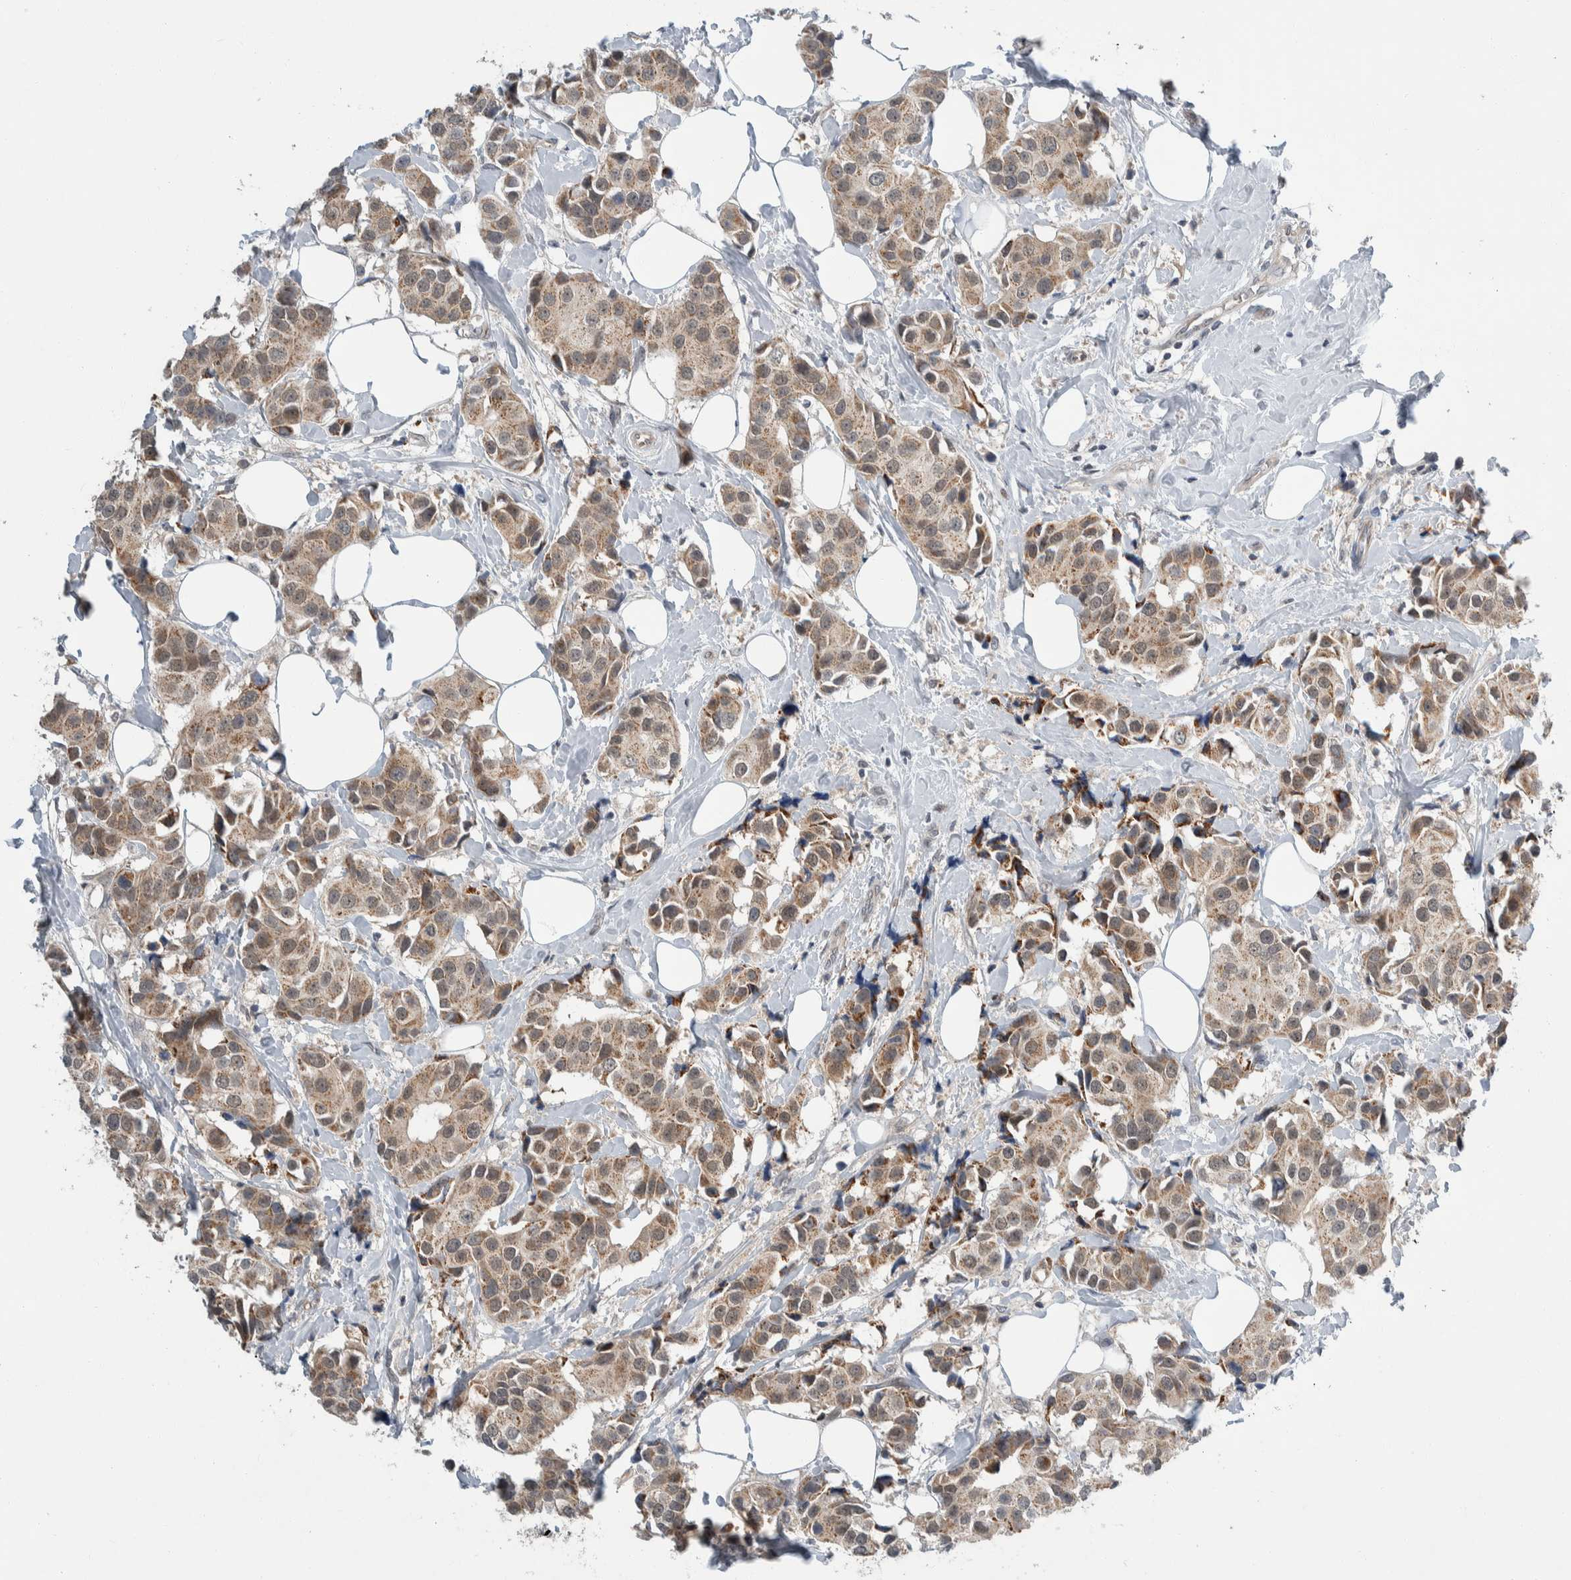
{"staining": {"intensity": "moderate", "quantity": ">75%", "location": "cytoplasmic/membranous"}, "tissue": "breast cancer", "cell_type": "Tumor cells", "image_type": "cancer", "snomed": [{"axis": "morphology", "description": "Normal tissue, NOS"}, {"axis": "morphology", "description": "Duct carcinoma"}, {"axis": "topography", "description": "Breast"}], "caption": "This is a micrograph of immunohistochemistry (IHC) staining of breast cancer (infiltrating ductal carcinoma), which shows moderate positivity in the cytoplasmic/membranous of tumor cells.", "gene": "SHPK", "patient": {"sex": "female", "age": 39}}